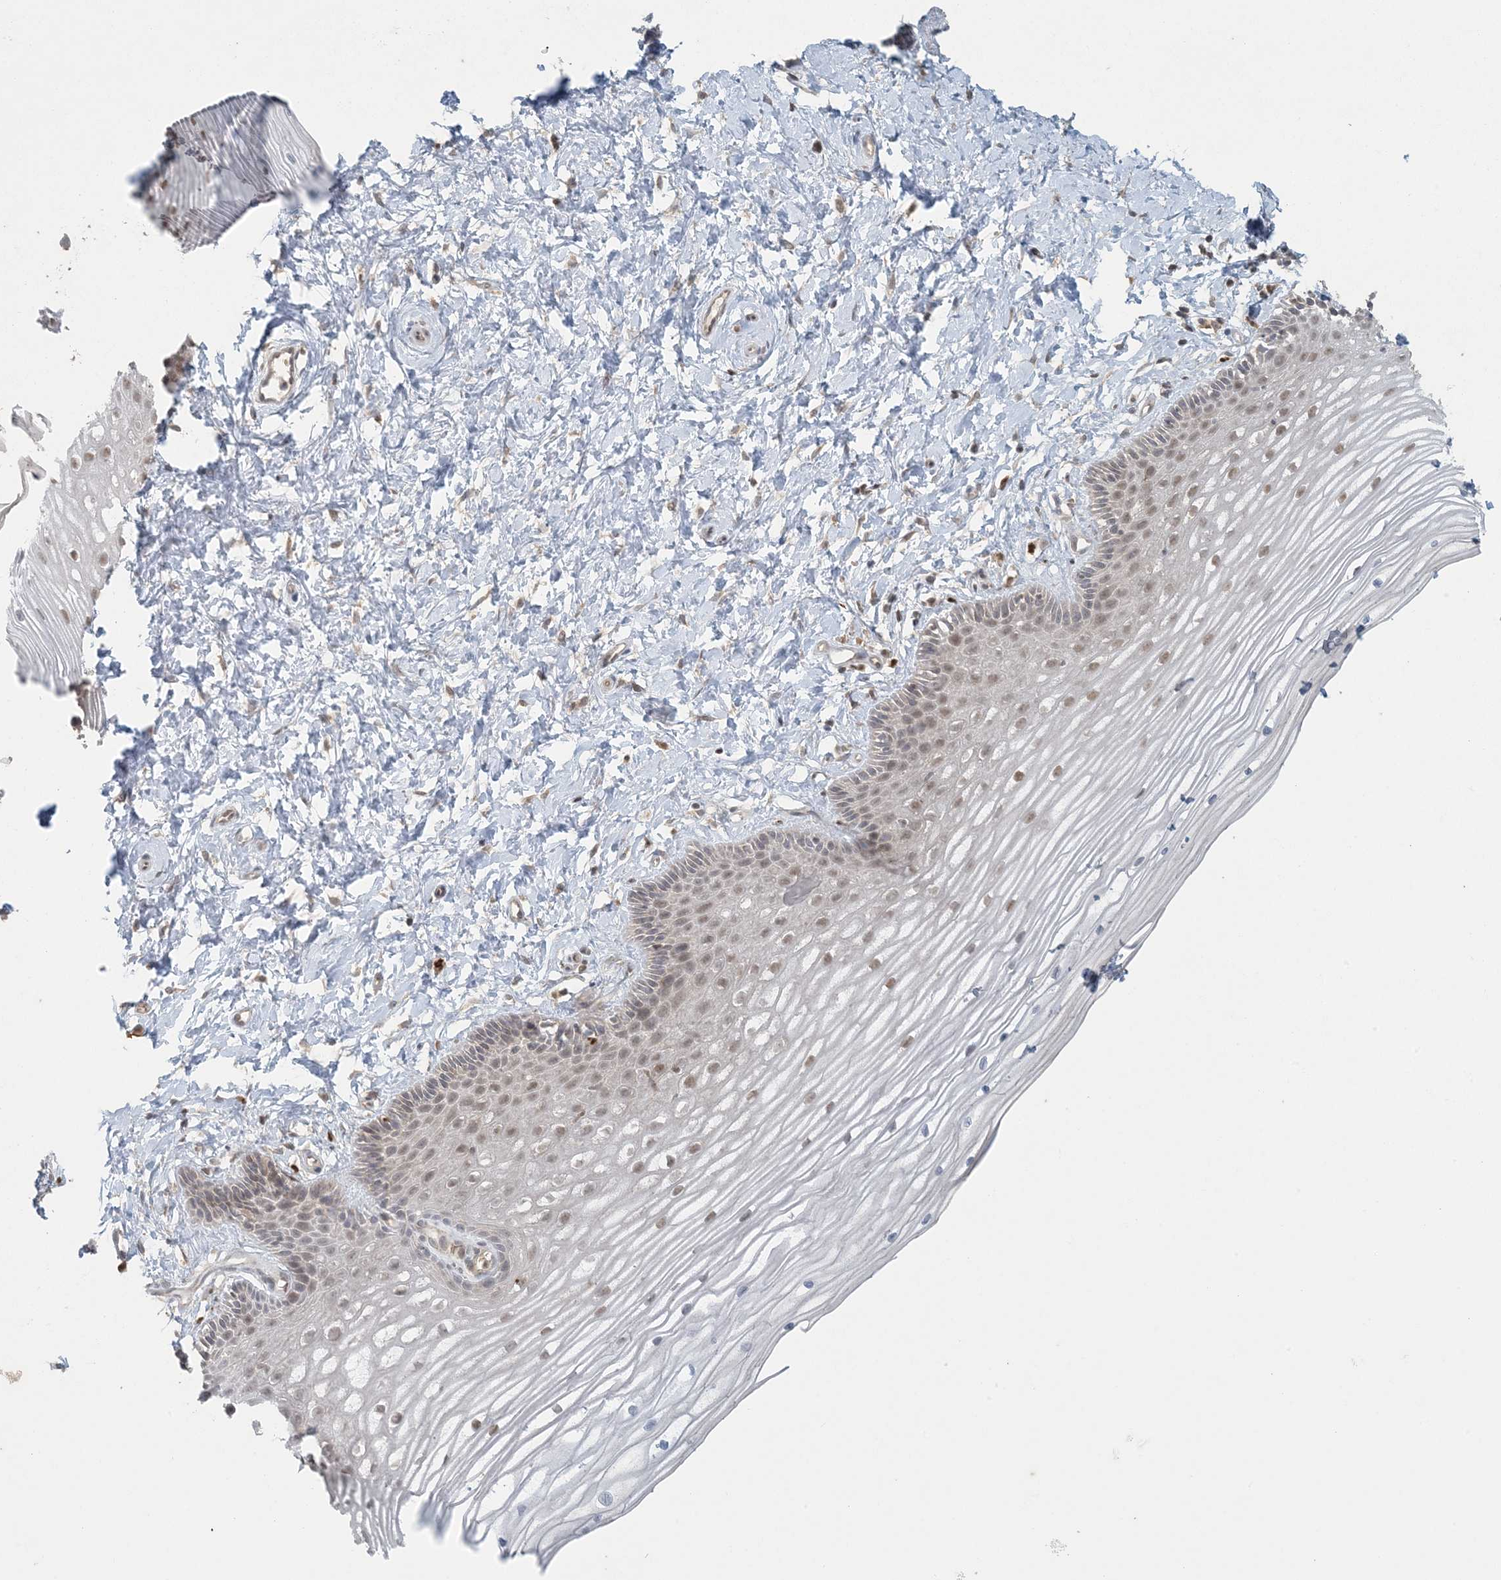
{"staining": {"intensity": "moderate", "quantity": "<25%", "location": "nuclear"}, "tissue": "vagina", "cell_type": "Squamous epithelial cells", "image_type": "normal", "snomed": [{"axis": "morphology", "description": "Normal tissue, NOS"}, {"axis": "topography", "description": "Vagina"}, {"axis": "topography", "description": "Cervix"}], "caption": "Immunohistochemistry (IHC) staining of benign vagina, which reveals low levels of moderate nuclear positivity in about <25% of squamous epithelial cells indicating moderate nuclear protein staining. The staining was performed using DAB (3,3'-diaminobenzidine) (brown) for protein detection and nuclei were counterstained in hematoxylin (blue).", "gene": "CTDNEP1", "patient": {"sex": "female", "age": 40}}